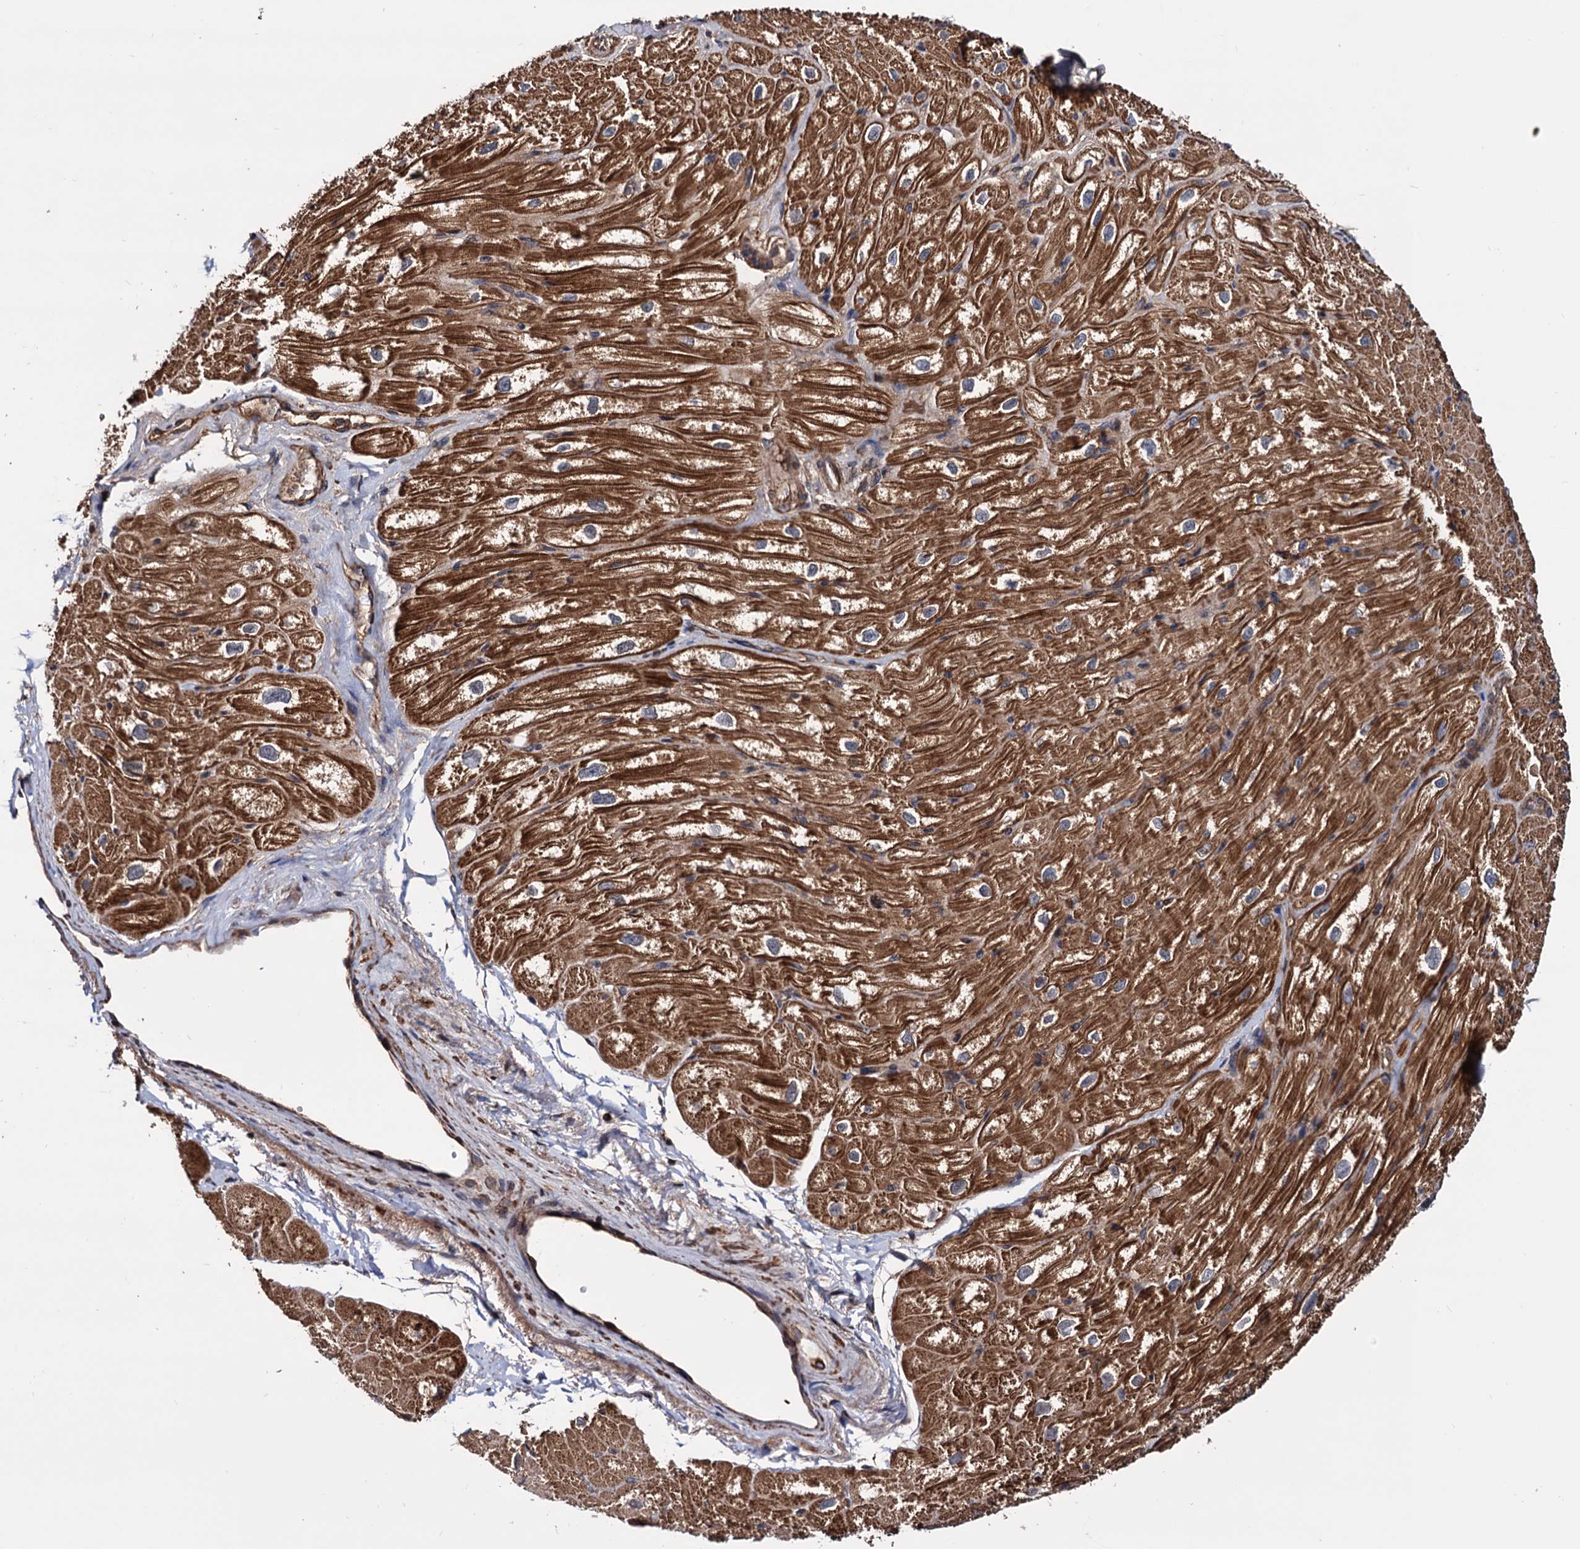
{"staining": {"intensity": "strong", "quantity": ">75%", "location": "cytoplasmic/membranous"}, "tissue": "heart muscle", "cell_type": "Cardiomyocytes", "image_type": "normal", "snomed": [{"axis": "morphology", "description": "Normal tissue, NOS"}, {"axis": "topography", "description": "Heart"}], "caption": "A high-resolution image shows immunohistochemistry (IHC) staining of unremarkable heart muscle, which displays strong cytoplasmic/membranous staining in approximately >75% of cardiomyocytes. (Brightfield microscopy of DAB IHC at high magnification).", "gene": "MRPL42", "patient": {"sex": "male", "age": 50}}